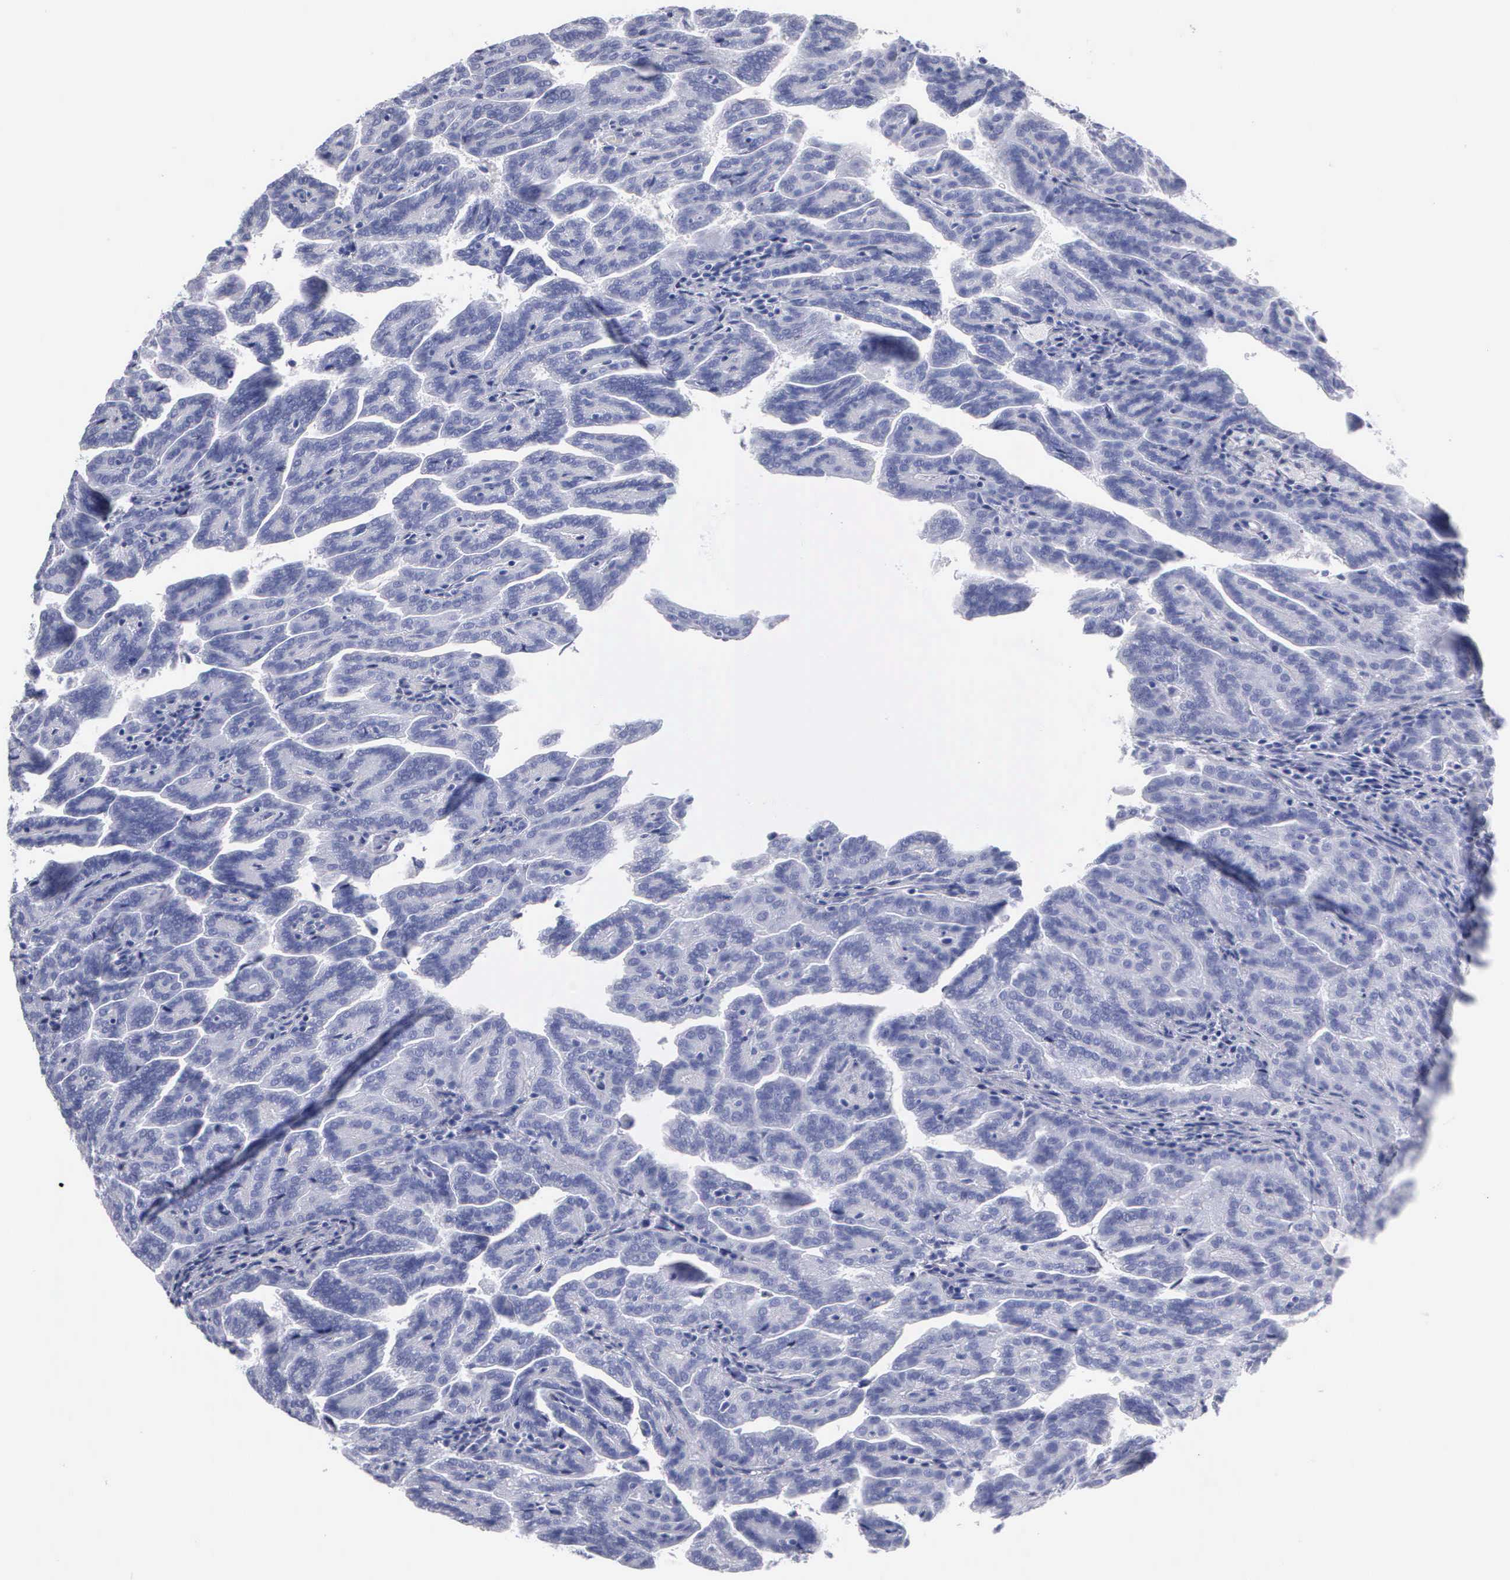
{"staining": {"intensity": "negative", "quantity": "none", "location": "none"}, "tissue": "renal cancer", "cell_type": "Tumor cells", "image_type": "cancer", "snomed": [{"axis": "morphology", "description": "Adenocarcinoma, NOS"}, {"axis": "topography", "description": "Kidney"}], "caption": "Immunohistochemical staining of human renal cancer (adenocarcinoma) exhibits no significant positivity in tumor cells.", "gene": "CYP19A1", "patient": {"sex": "male", "age": 61}}